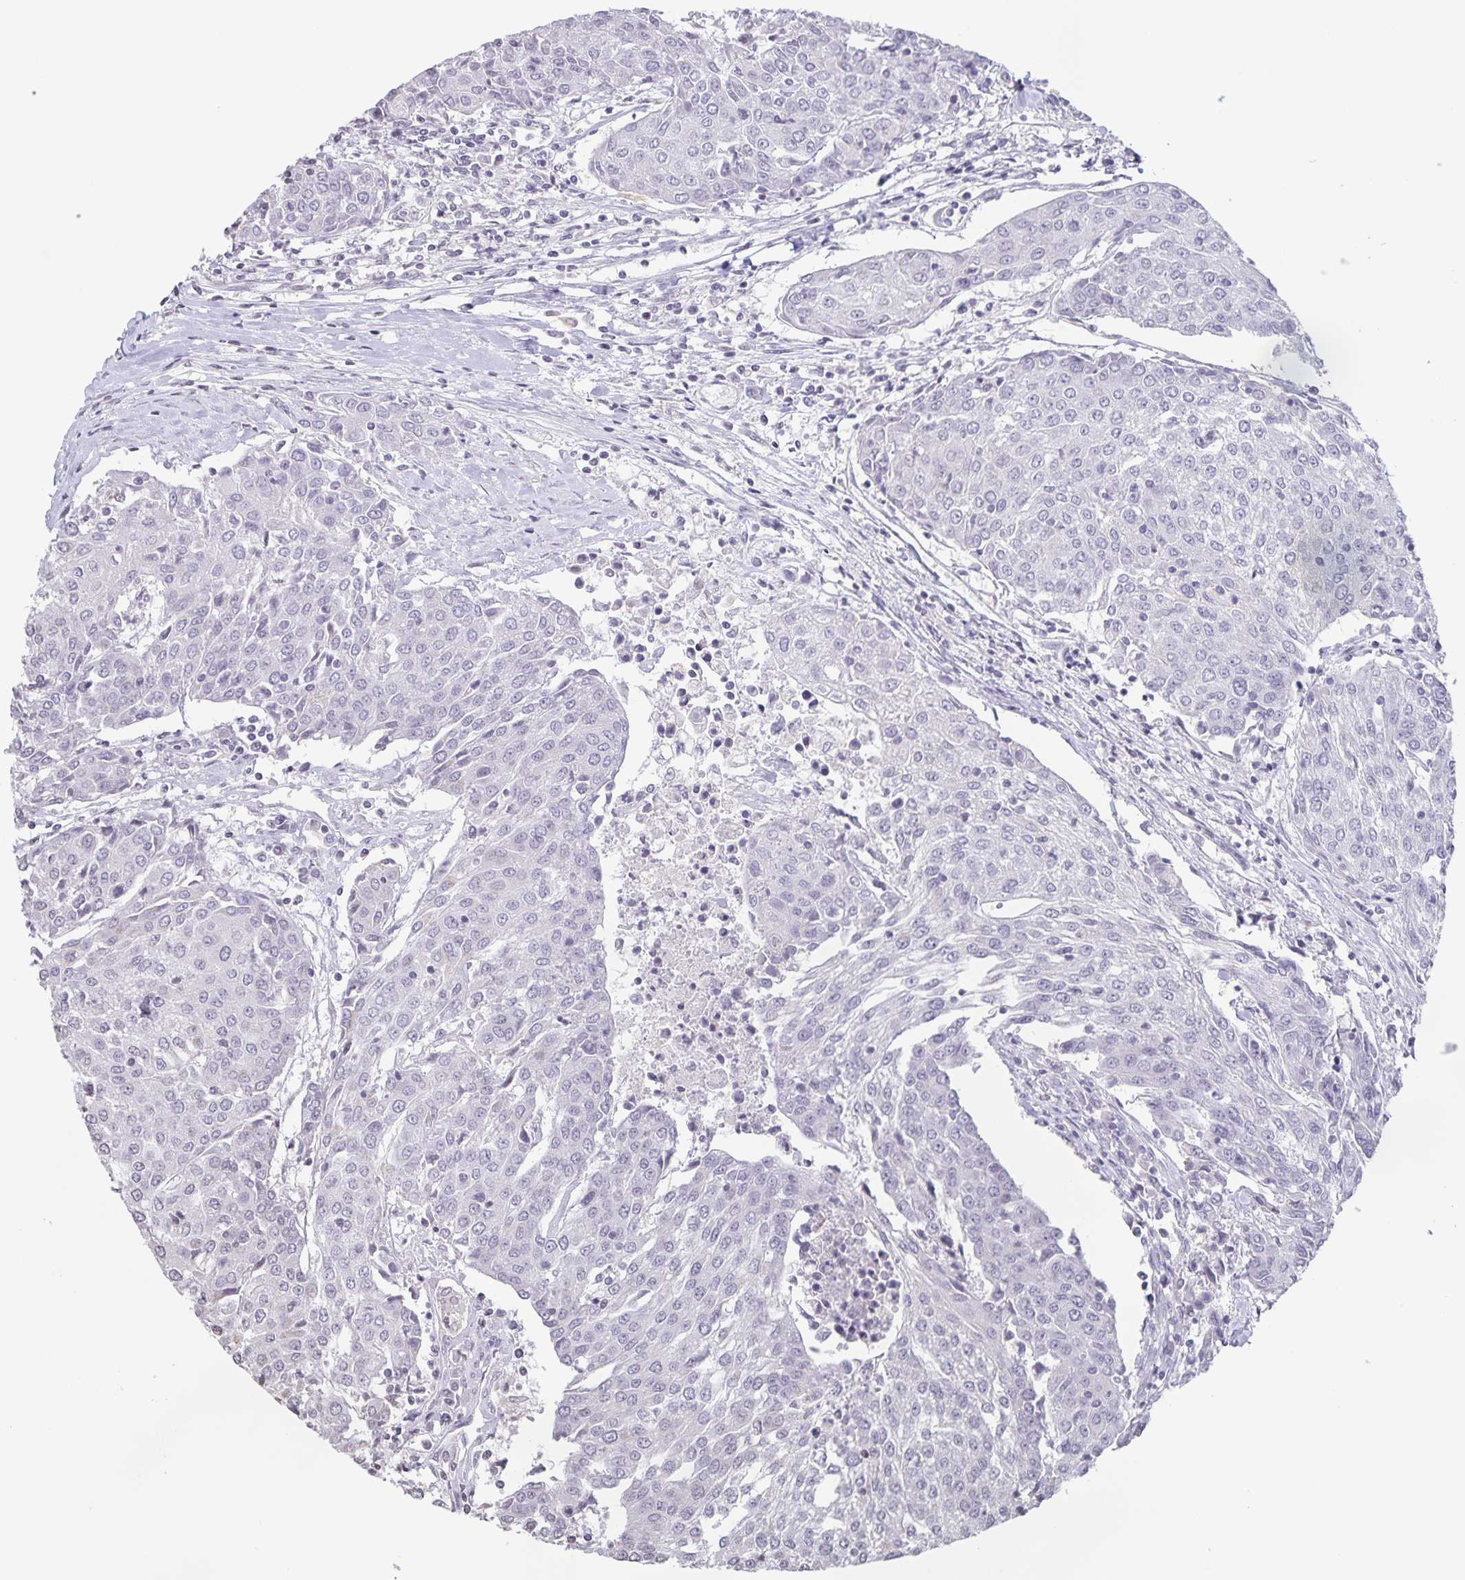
{"staining": {"intensity": "negative", "quantity": "none", "location": "none"}, "tissue": "urothelial cancer", "cell_type": "Tumor cells", "image_type": "cancer", "snomed": [{"axis": "morphology", "description": "Urothelial carcinoma, High grade"}, {"axis": "topography", "description": "Urinary bladder"}], "caption": "A high-resolution micrograph shows IHC staining of urothelial cancer, which exhibits no significant expression in tumor cells. The staining was performed using DAB (3,3'-diaminobenzidine) to visualize the protein expression in brown, while the nuclei were stained in blue with hematoxylin (Magnification: 20x).", "gene": "AQP4", "patient": {"sex": "female", "age": 85}}